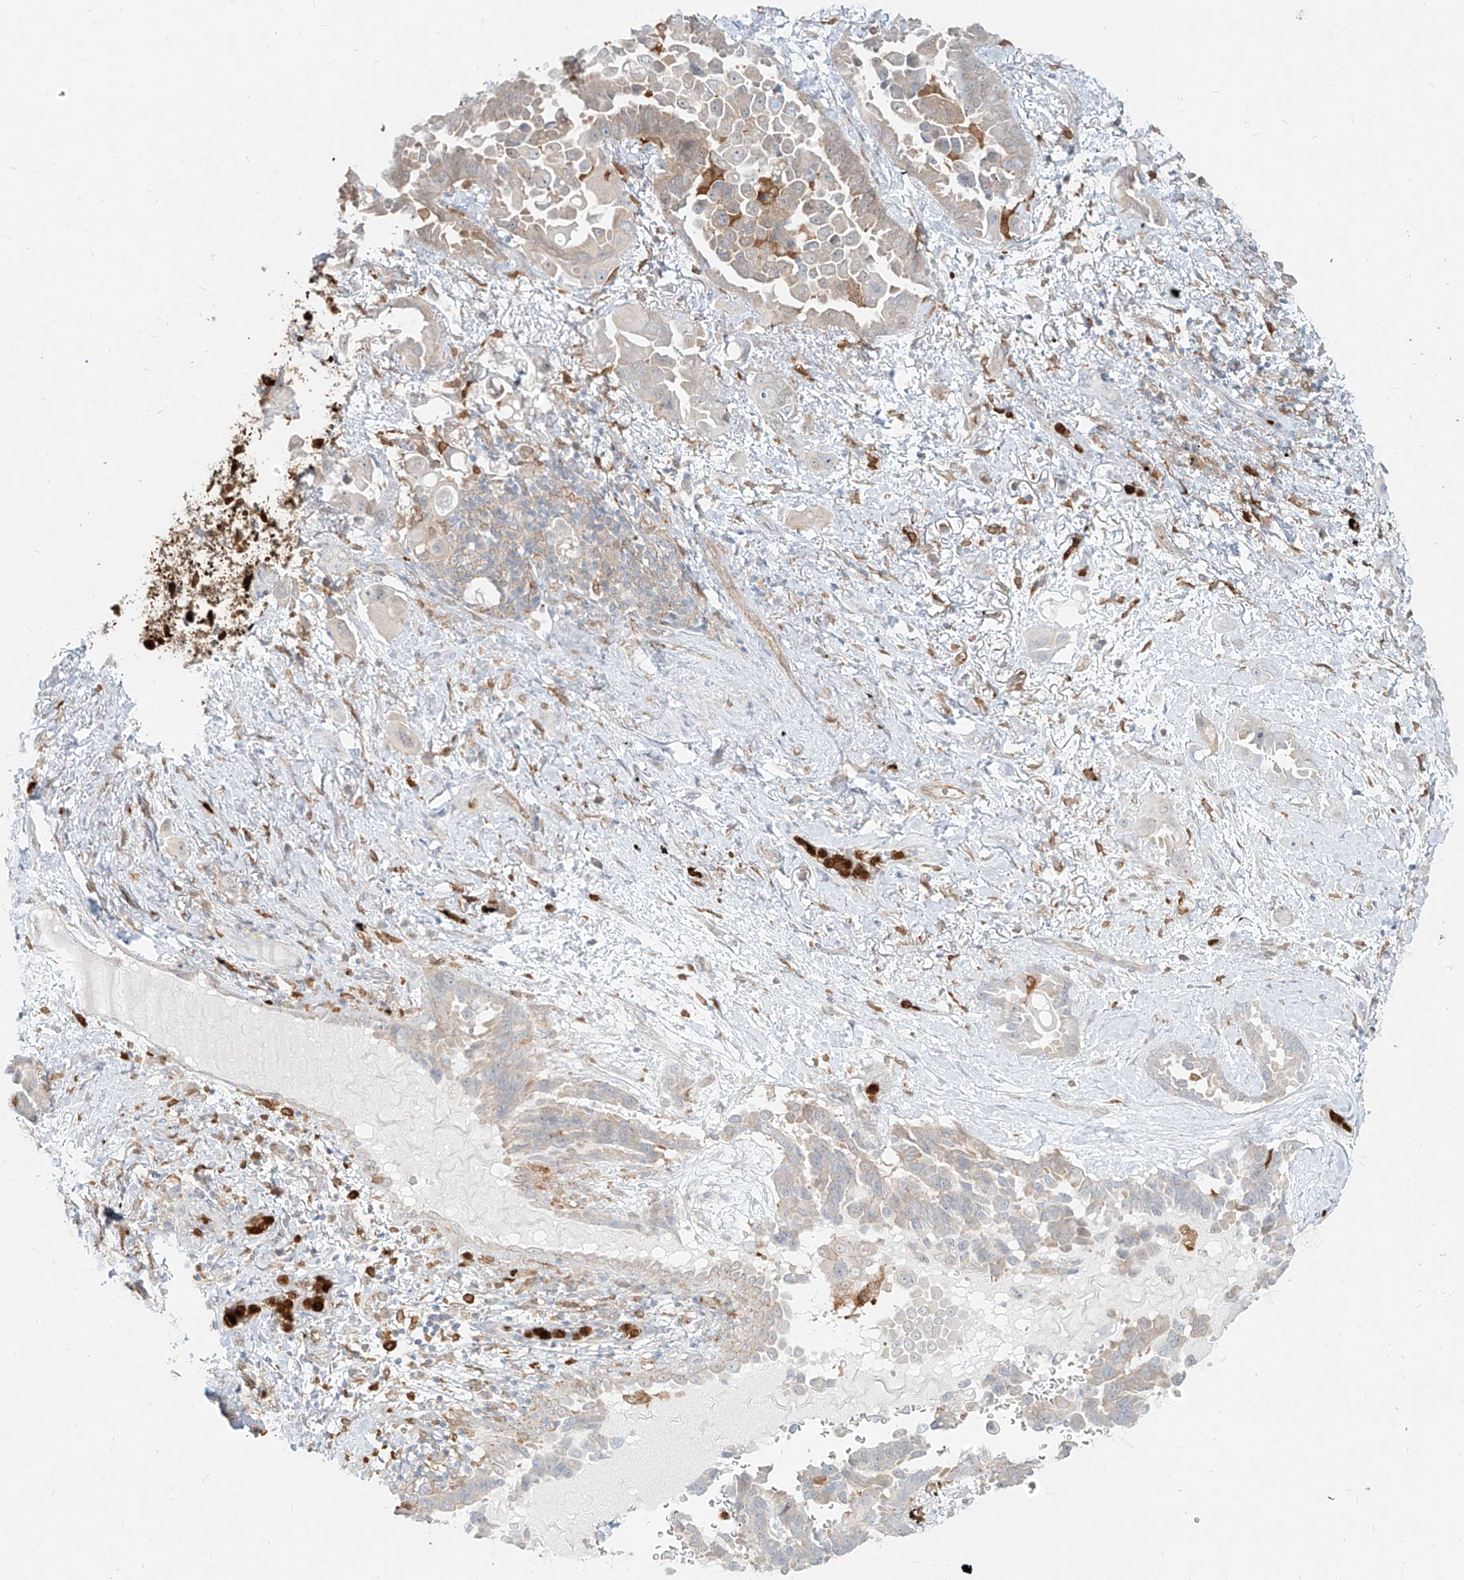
{"staining": {"intensity": "weak", "quantity": "<25%", "location": "cytoplasmic/membranous"}, "tissue": "lung cancer", "cell_type": "Tumor cells", "image_type": "cancer", "snomed": [{"axis": "morphology", "description": "Adenocarcinoma, NOS"}, {"axis": "topography", "description": "Lung"}], "caption": "Tumor cells show no significant staining in adenocarcinoma (lung).", "gene": "PGD", "patient": {"sex": "female", "age": 67}}